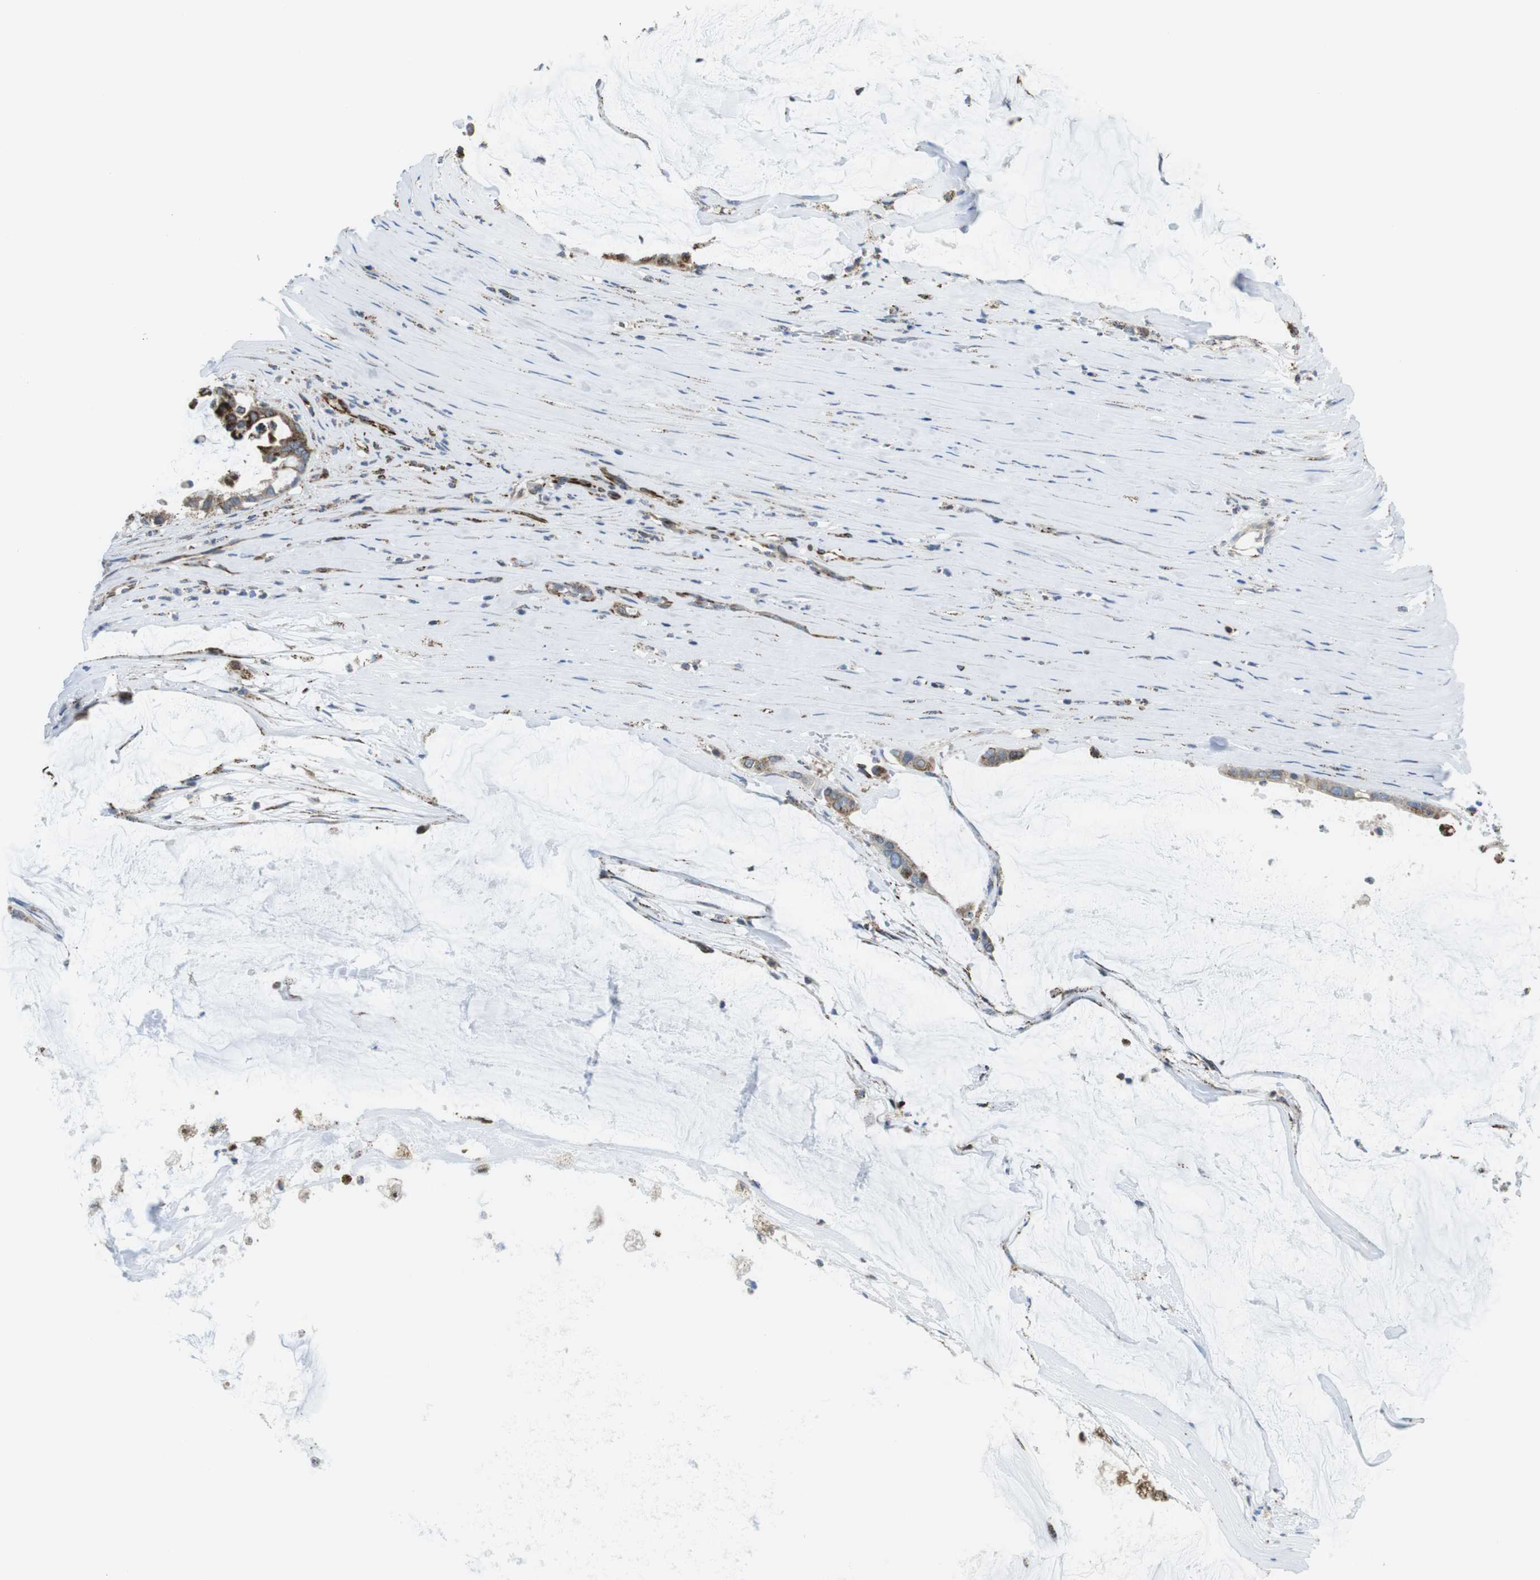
{"staining": {"intensity": "weak", "quantity": "25%-75%", "location": "cytoplasmic/membranous,nuclear"}, "tissue": "pancreatic cancer", "cell_type": "Tumor cells", "image_type": "cancer", "snomed": [{"axis": "morphology", "description": "Adenocarcinoma, NOS"}, {"axis": "topography", "description": "Pancreas"}], "caption": "High-power microscopy captured an immunohistochemistry image of adenocarcinoma (pancreatic), revealing weak cytoplasmic/membranous and nuclear positivity in about 25%-75% of tumor cells.", "gene": "KCNE3", "patient": {"sex": "male", "age": 41}}